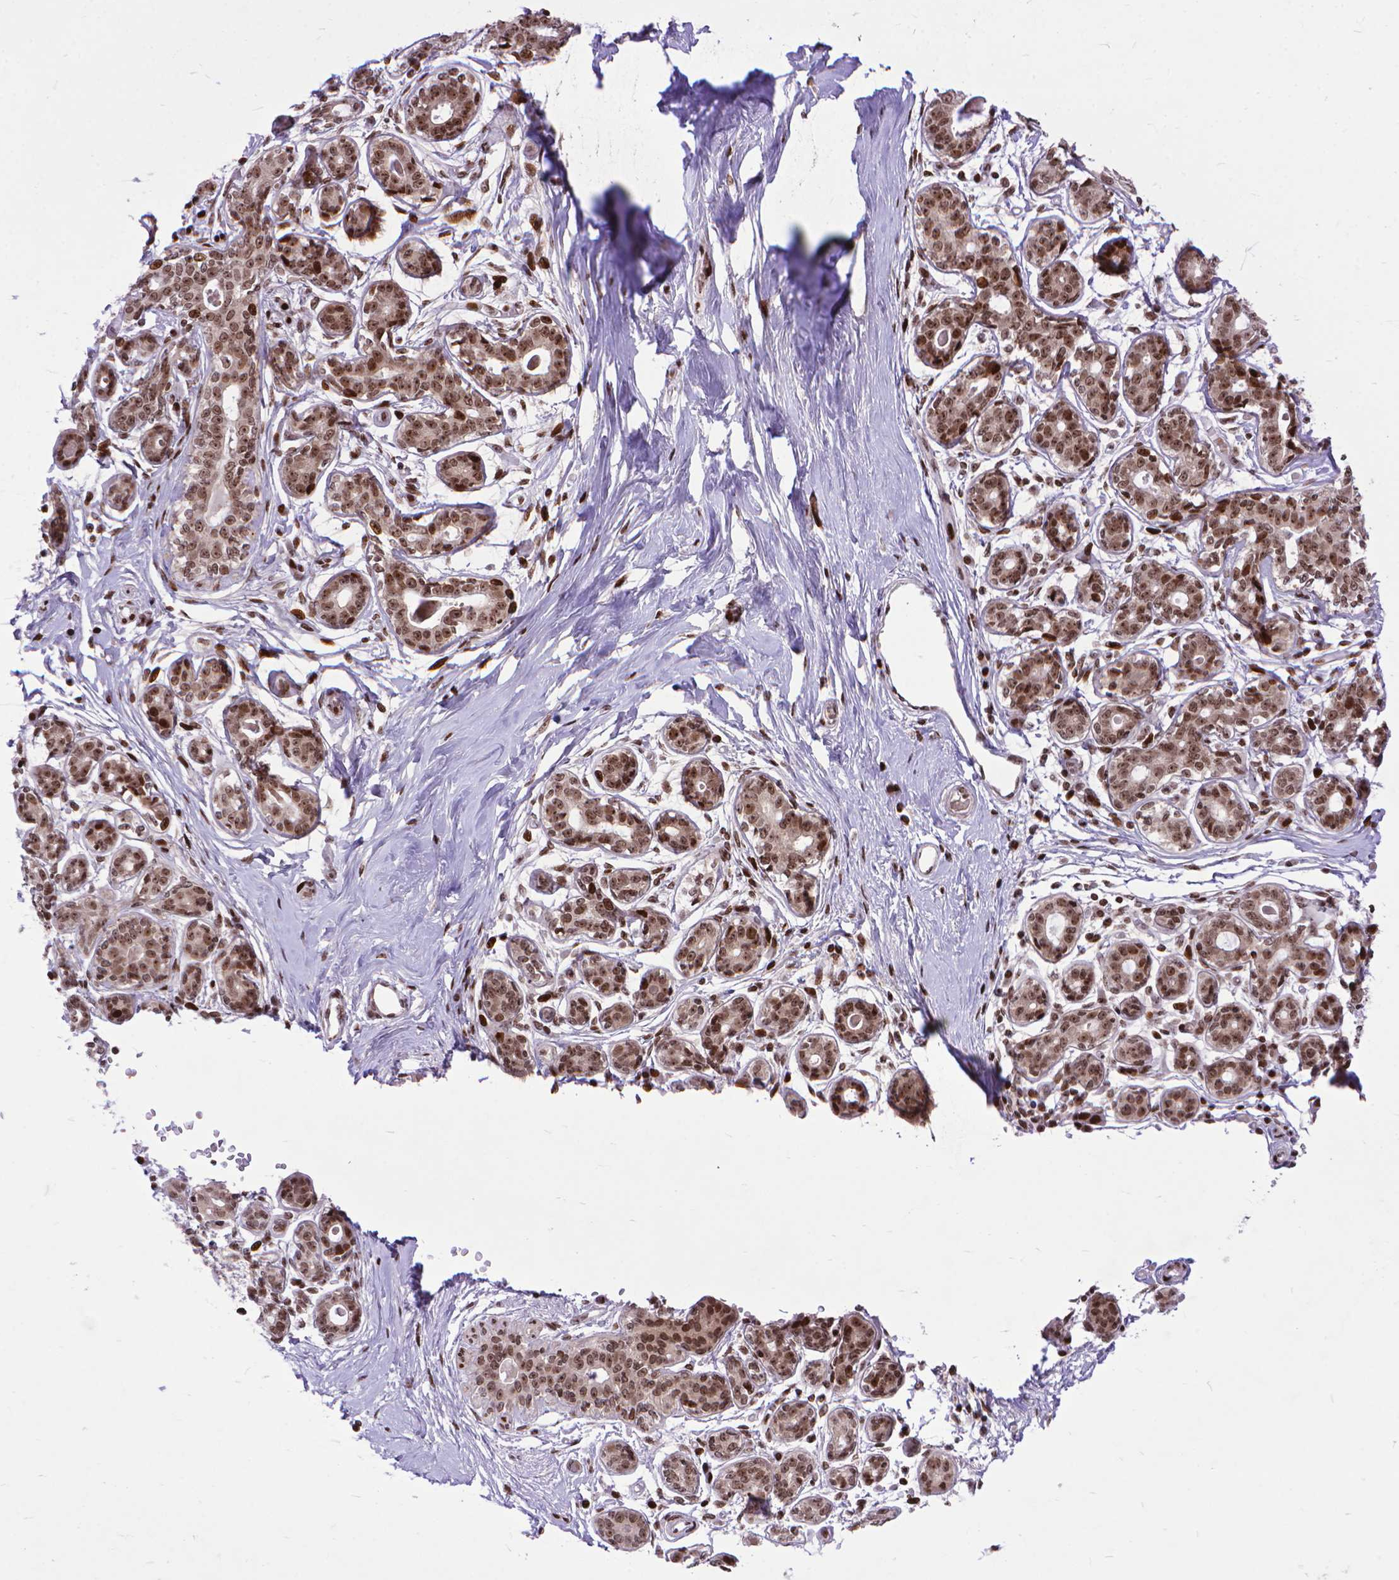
{"staining": {"intensity": "strong", "quantity": ">75%", "location": "nuclear"}, "tissue": "breast", "cell_type": "Adipocytes", "image_type": "normal", "snomed": [{"axis": "morphology", "description": "Normal tissue, NOS"}, {"axis": "topography", "description": "Skin"}, {"axis": "topography", "description": "Breast"}], "caption": "IHC histopathology image of unremarkable human breast stained for a protein (brown), which demonstrates high levels of strong nuclear positivity in approximately >75% of adipocytes.", "gene": "AMER1", "patient": {"sex": "female", "age": 43}}